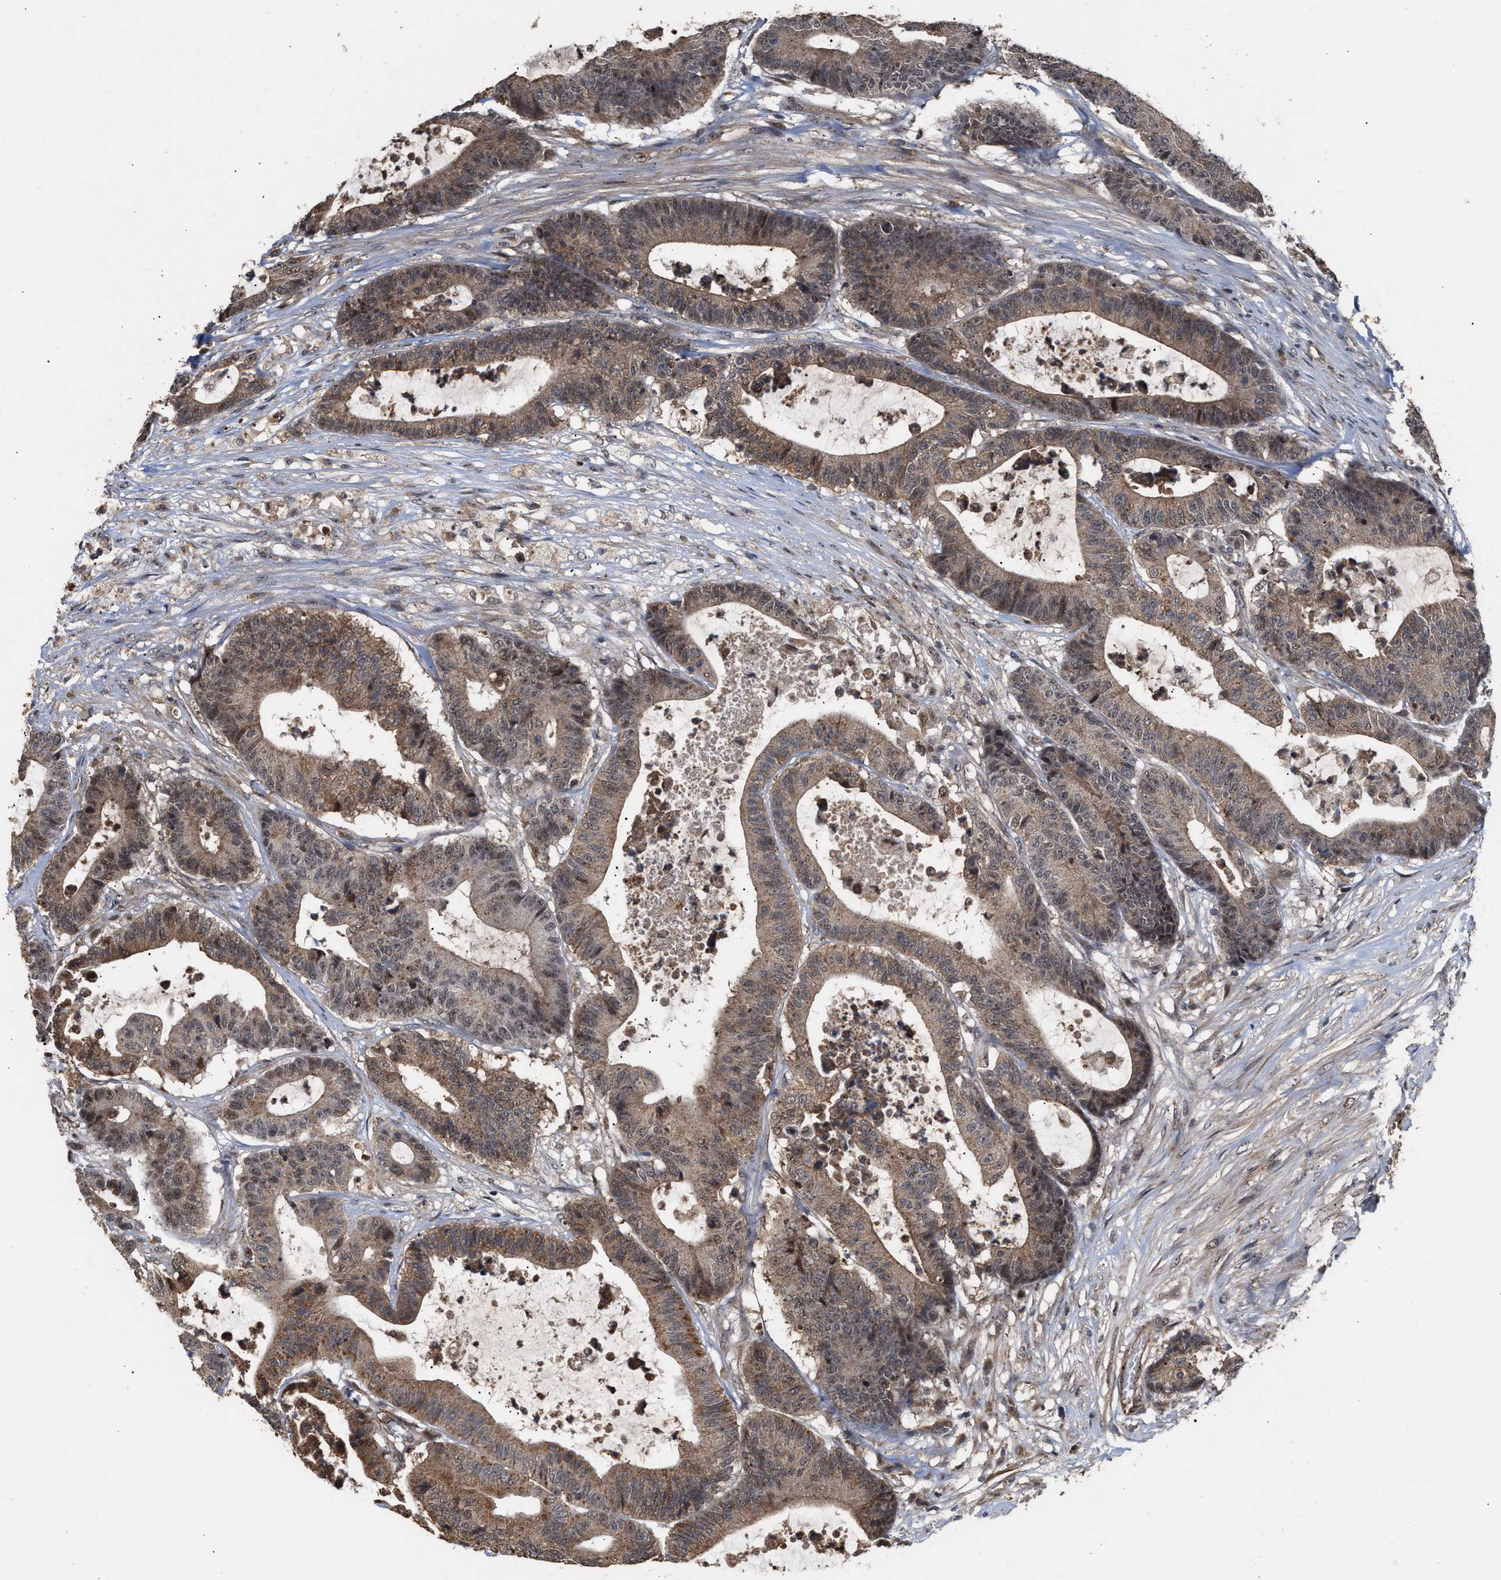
{"staining": {"intensity": "moderate", "quantity": ">75%", "location": "cytoplasmic/membranous,nuclear"}, "tissue": "colorectal cancer", "cell_type": "Tumor cells", "image_type": "cancer", "snomed": [{"axis": "morphology", "description": "Adenocarcinoma, NOS"}, {"axis": "topography", "description": "Colon"}], "caption": "Protein analysis of adenocarcinoma (colorectal) tissue exhibits moderate cytoplasmic/membranous and nuclear staining in approximately >75% of tumor cells.", "gene": "EXOSC2", "patient": {"sex": "female", "age": 84}}